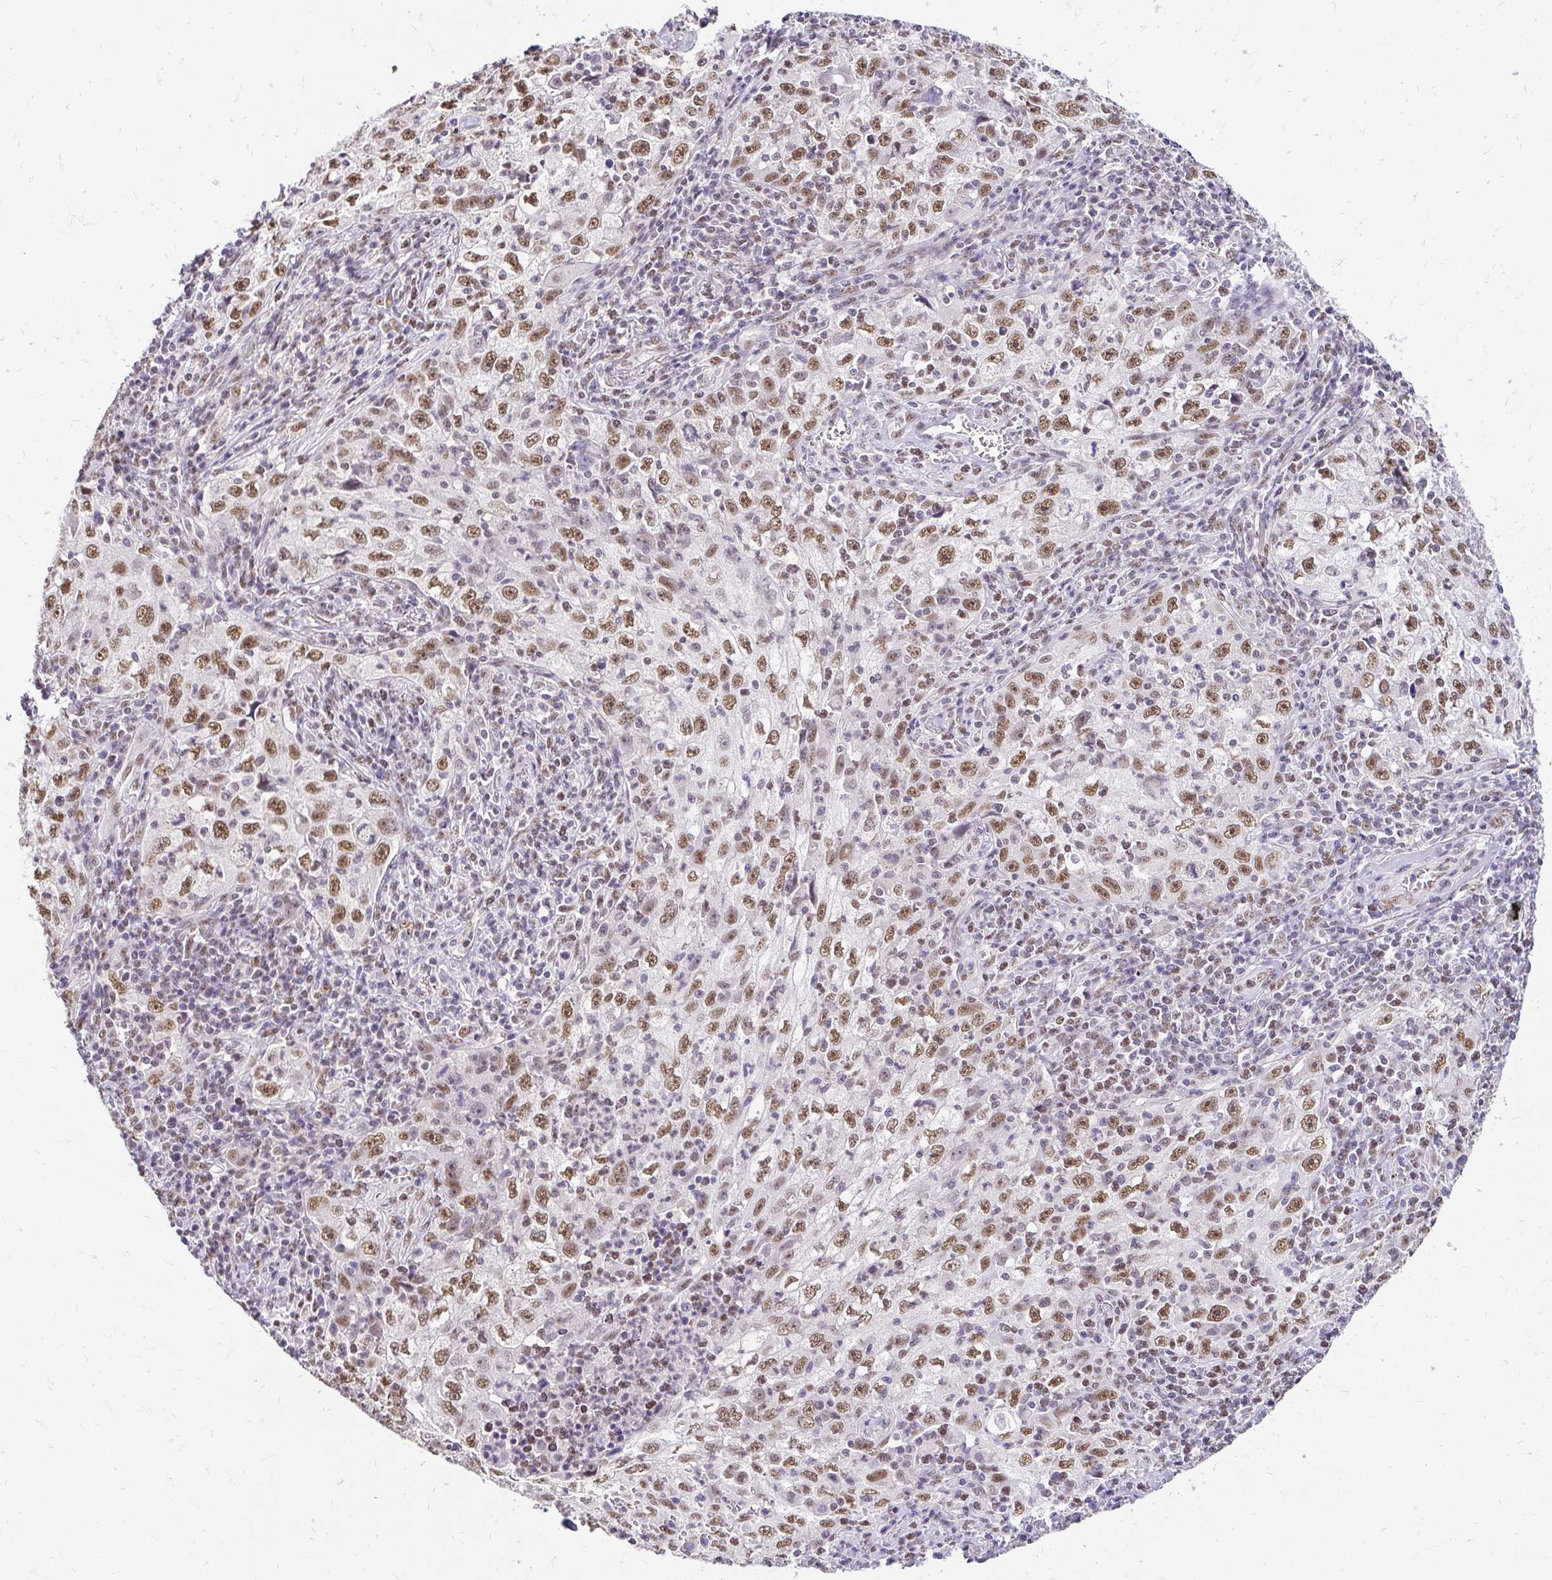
{"staining": {"intensity": "moderate", "quantity": ">75%", "location": "nuclear"}, "tissue": "lung cancer", "cell_type": "Tumor cells", "image_type": "cancer", "snomed": [{"axis": "morphology", "description": "Squamous cell carcinoma, NOS"}, {"axis": "topography", "description": "Lung"}], "caption": "Moderate nuclear staining is seen in about >75% of tumor cells in lung cancer.", "gene": "RIMS4", "patient": {"sex": "male", "age": 71}}